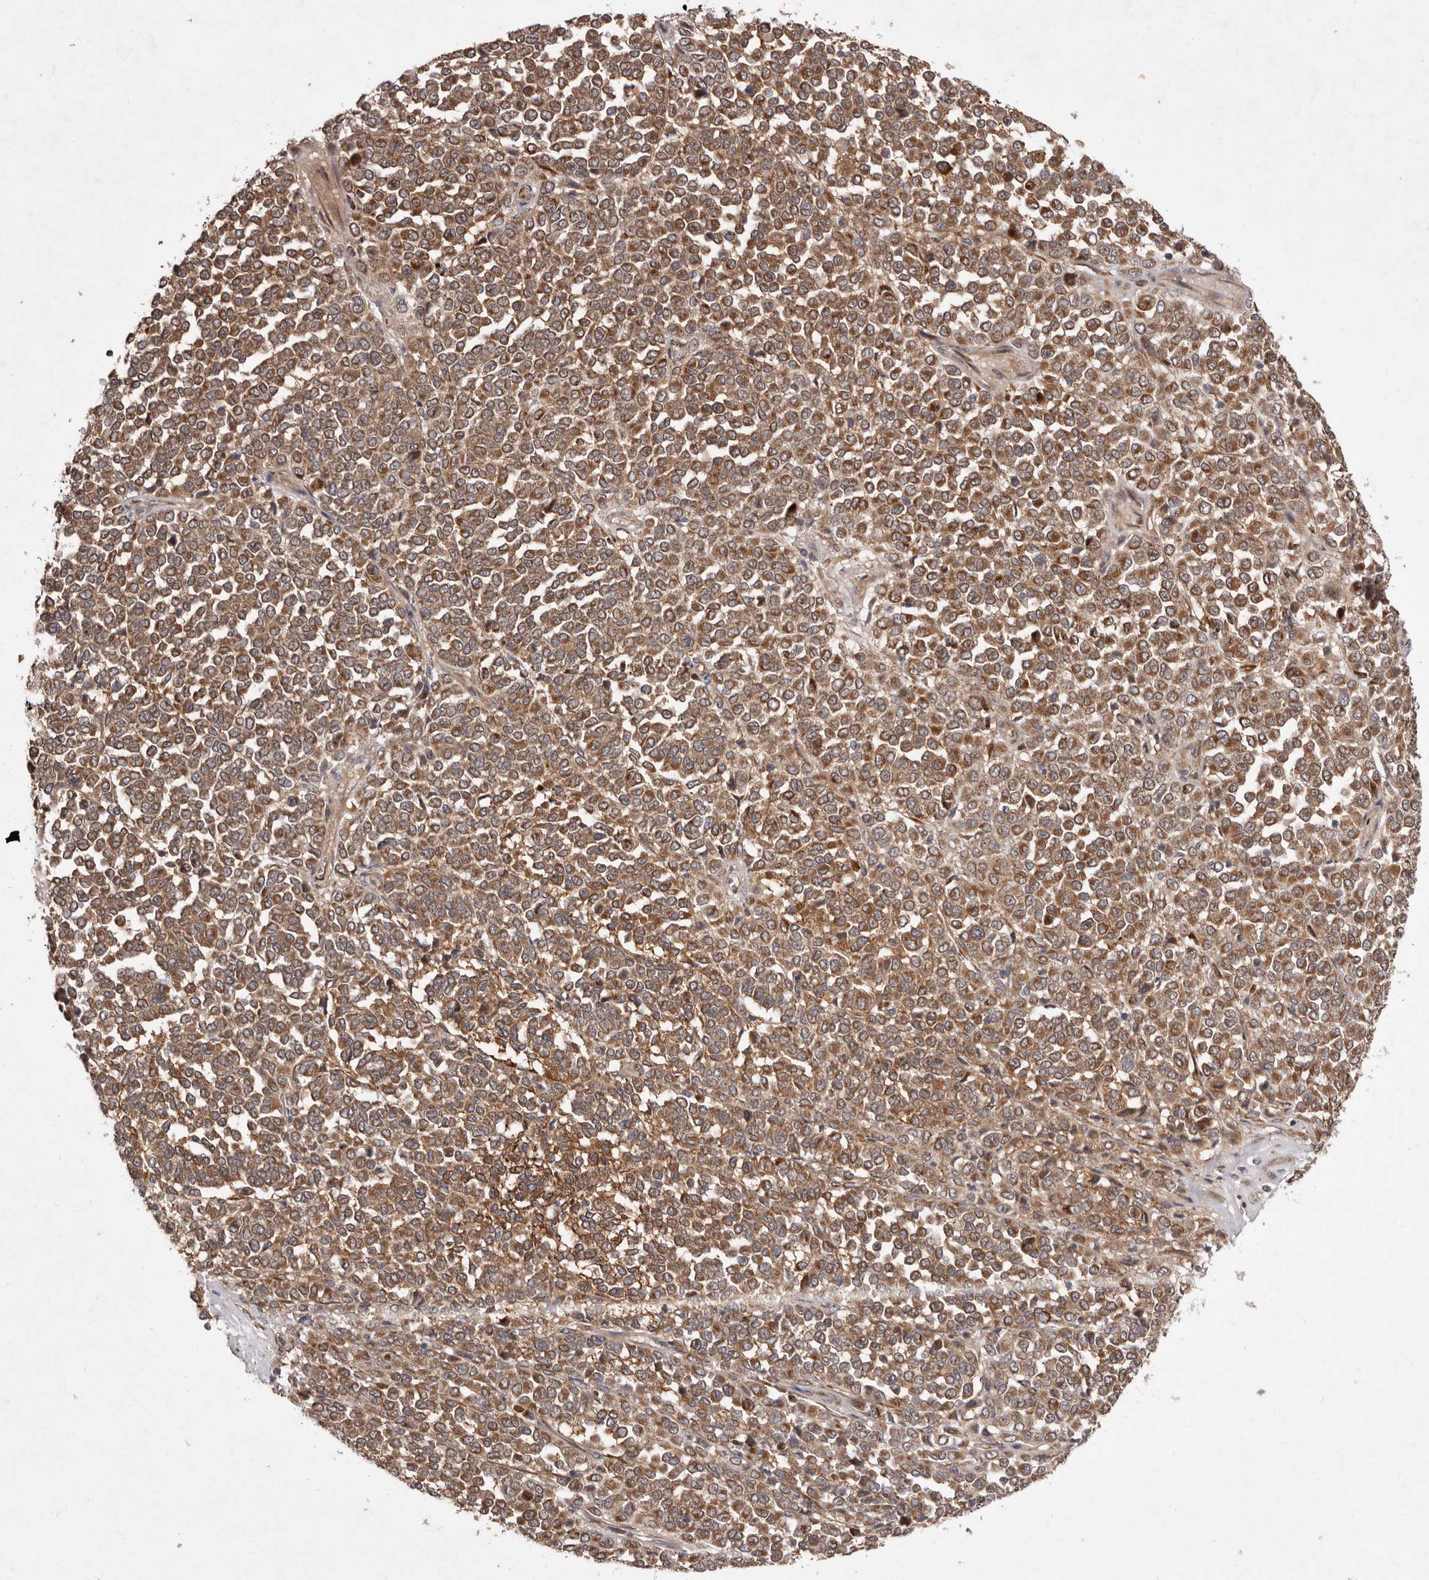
{"staining": {"intensity": "moderate", "quantity": ">75%", "location": "cytoplasmic/membranous"}, "tissue": "melanoma", "cell_type": "Tumor cells", "image_type": "cancer", "snomed": [{"axis": "morphology", "description": "Malignant melanoma, Metastatic site"}, {"axis": "topography", "description": "Pancreas"}], "caption": "The immunohistochemical stain highlights moderate cytoplasmic/membranous staining in tumor cells of malignant melanoma (metastatic site) tissue.", "gene": "FLAD1", "patient": {"sex": "female", "age": 30}}